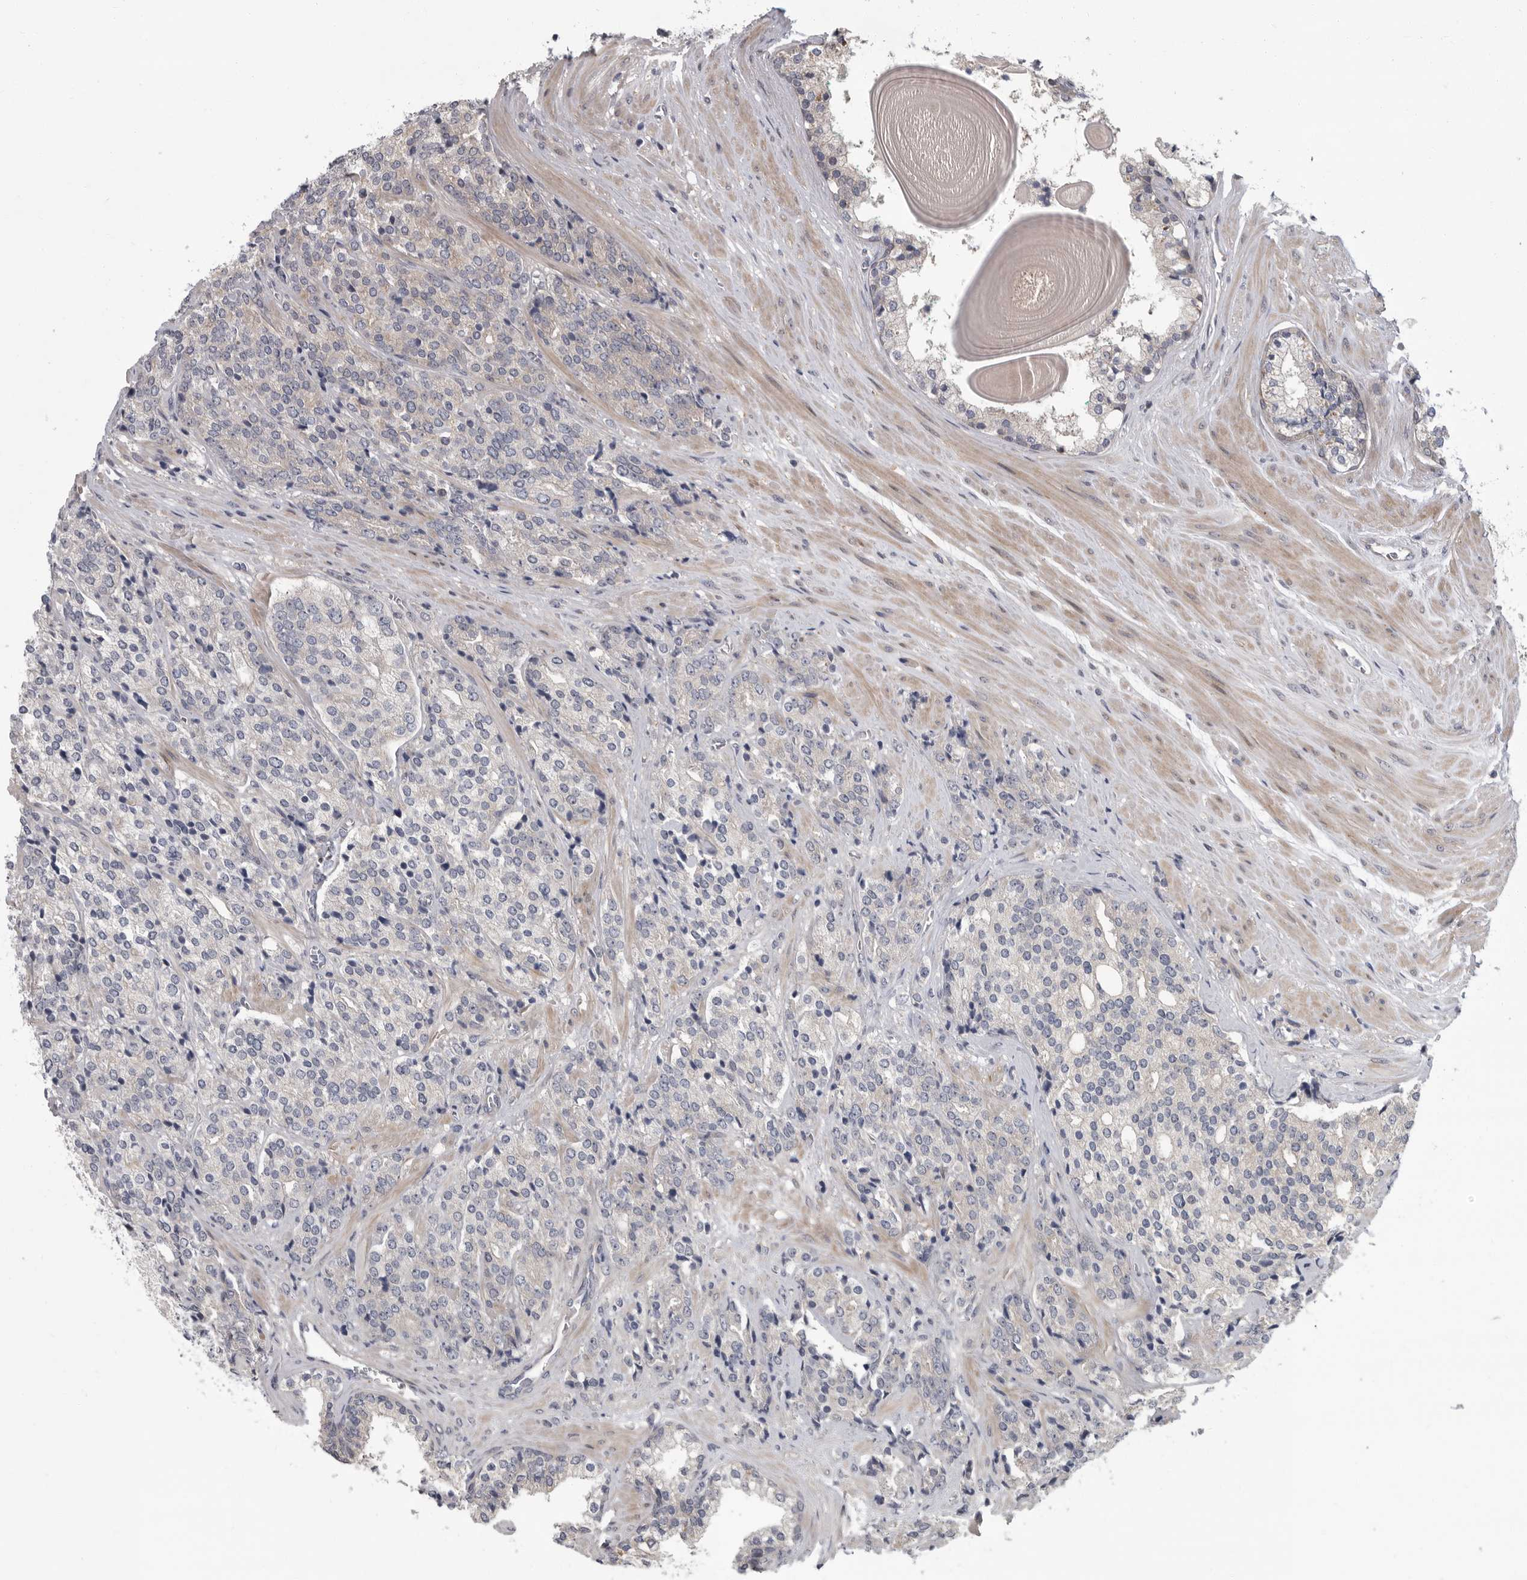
{"staining": {"intensity": "negative", "quantity": "none", "location": "none"}, "tissue": "prostate cancer", "cell_type": "Tumor cells", "image_type": "cancer", "snomed": [{"axis": "morphology", "description": "Adenocarcinoma, High grade"}, {"axis": "topography", "description": "Prostate"}], "caption": "The micrograph exhibits no staining of tumor cells in prostate cancer.", "gene": "PDE7A", "patient": {"sex": "male", "age": 71}}